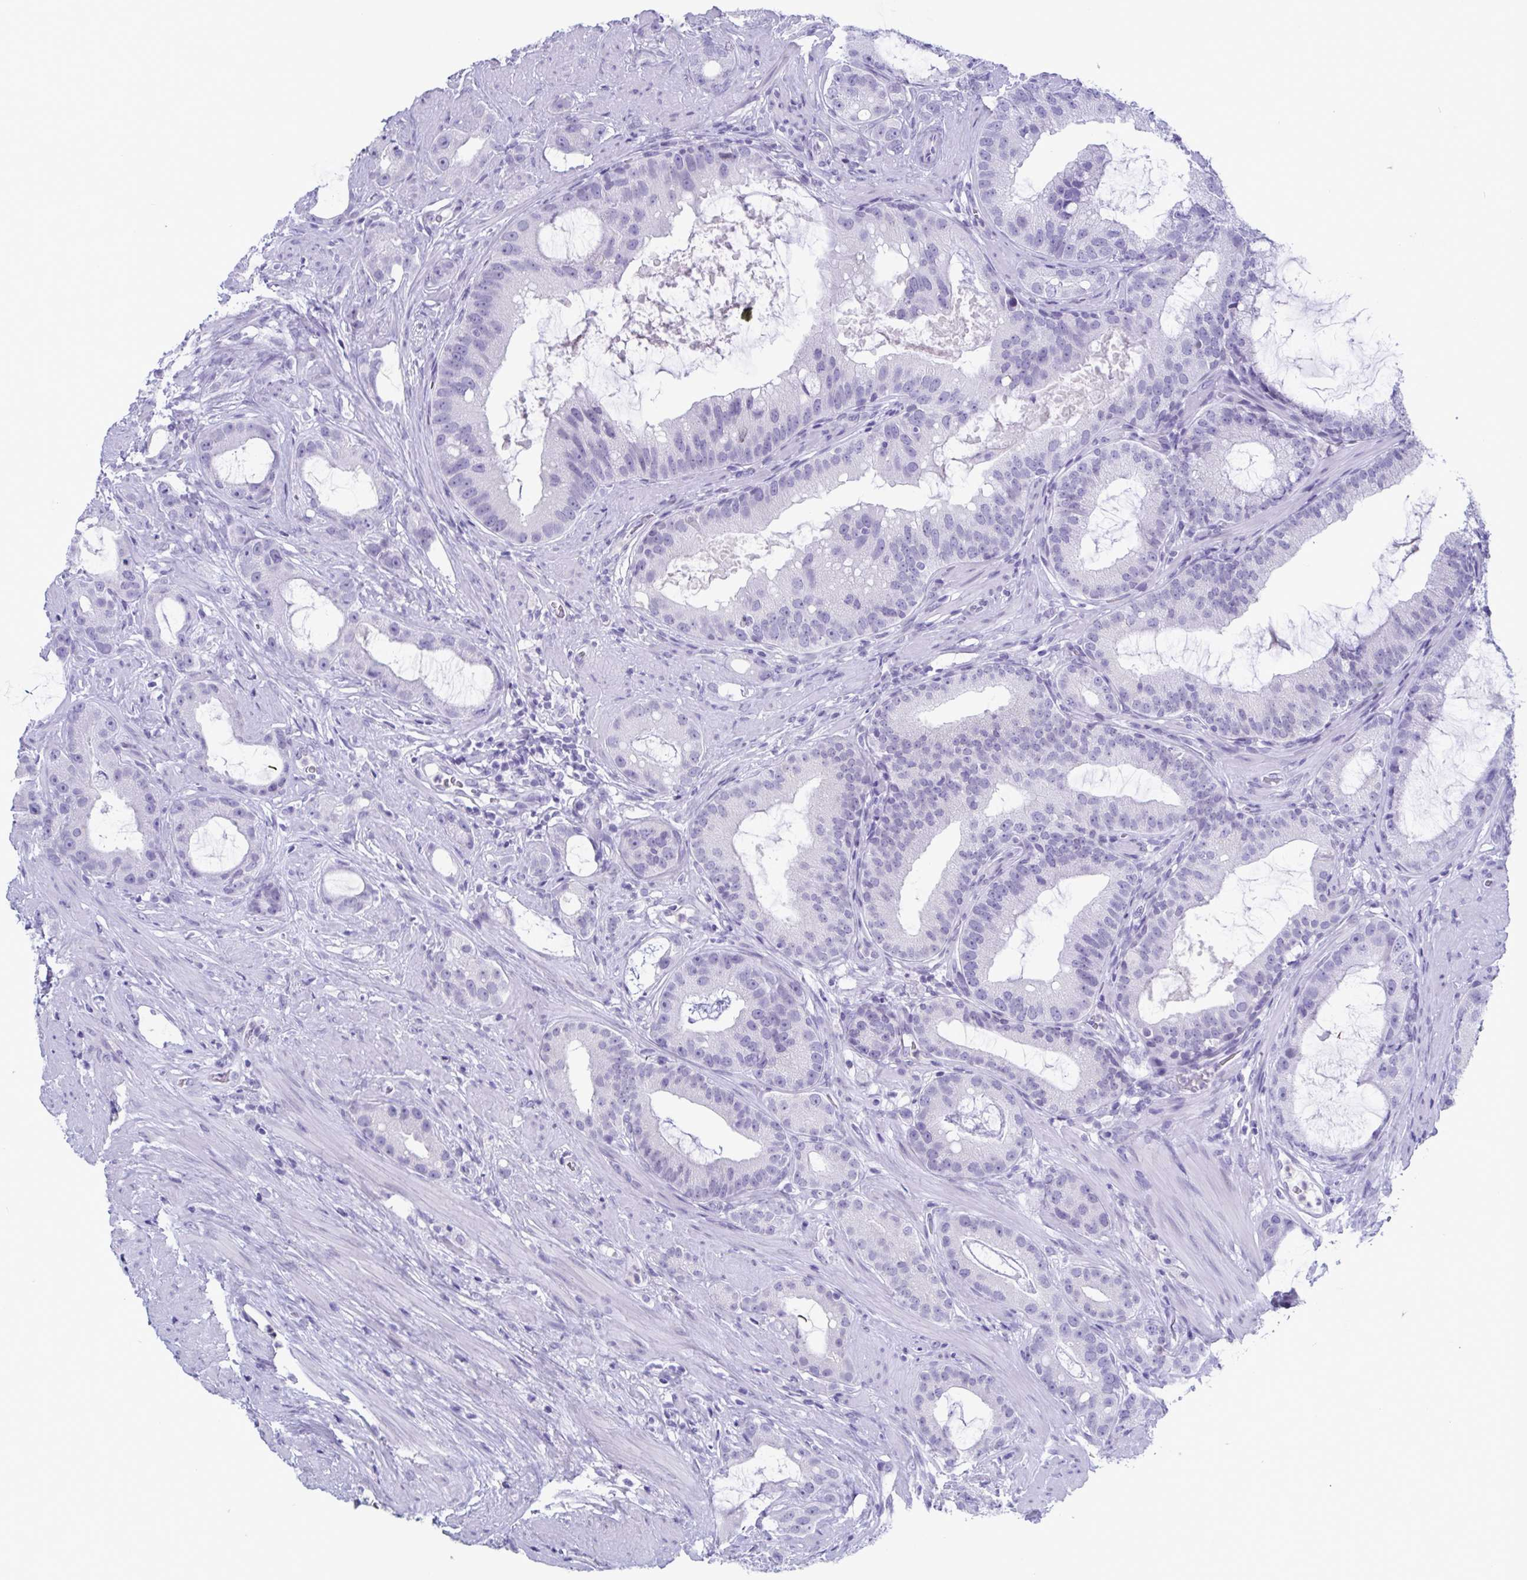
{"staining": {"intensity": "negative", "quantity": "none", "location": "none"}, "tissue": "prostate cancer", "cell_type": "Tumor cells", "image_type": "cancer", "snomed": [{"axis": "morphology", "description": "Adenocarcinoma, High grade"}, {"axis": "topography", "description": "Prostate"}], "caption": "Prostate cancer (high-grade adenocarcinoma) was stained to show a protein in brown. There is no significant positivity in tumor cells. (Stains: DAB (3,3'-diaminobenzidine) IHC with hematoxylin counter stain, Microscopy: brightfield microscopy at high magnification).", "gene": "CDX4", "patient": {"sex": "male", "age": 65}}